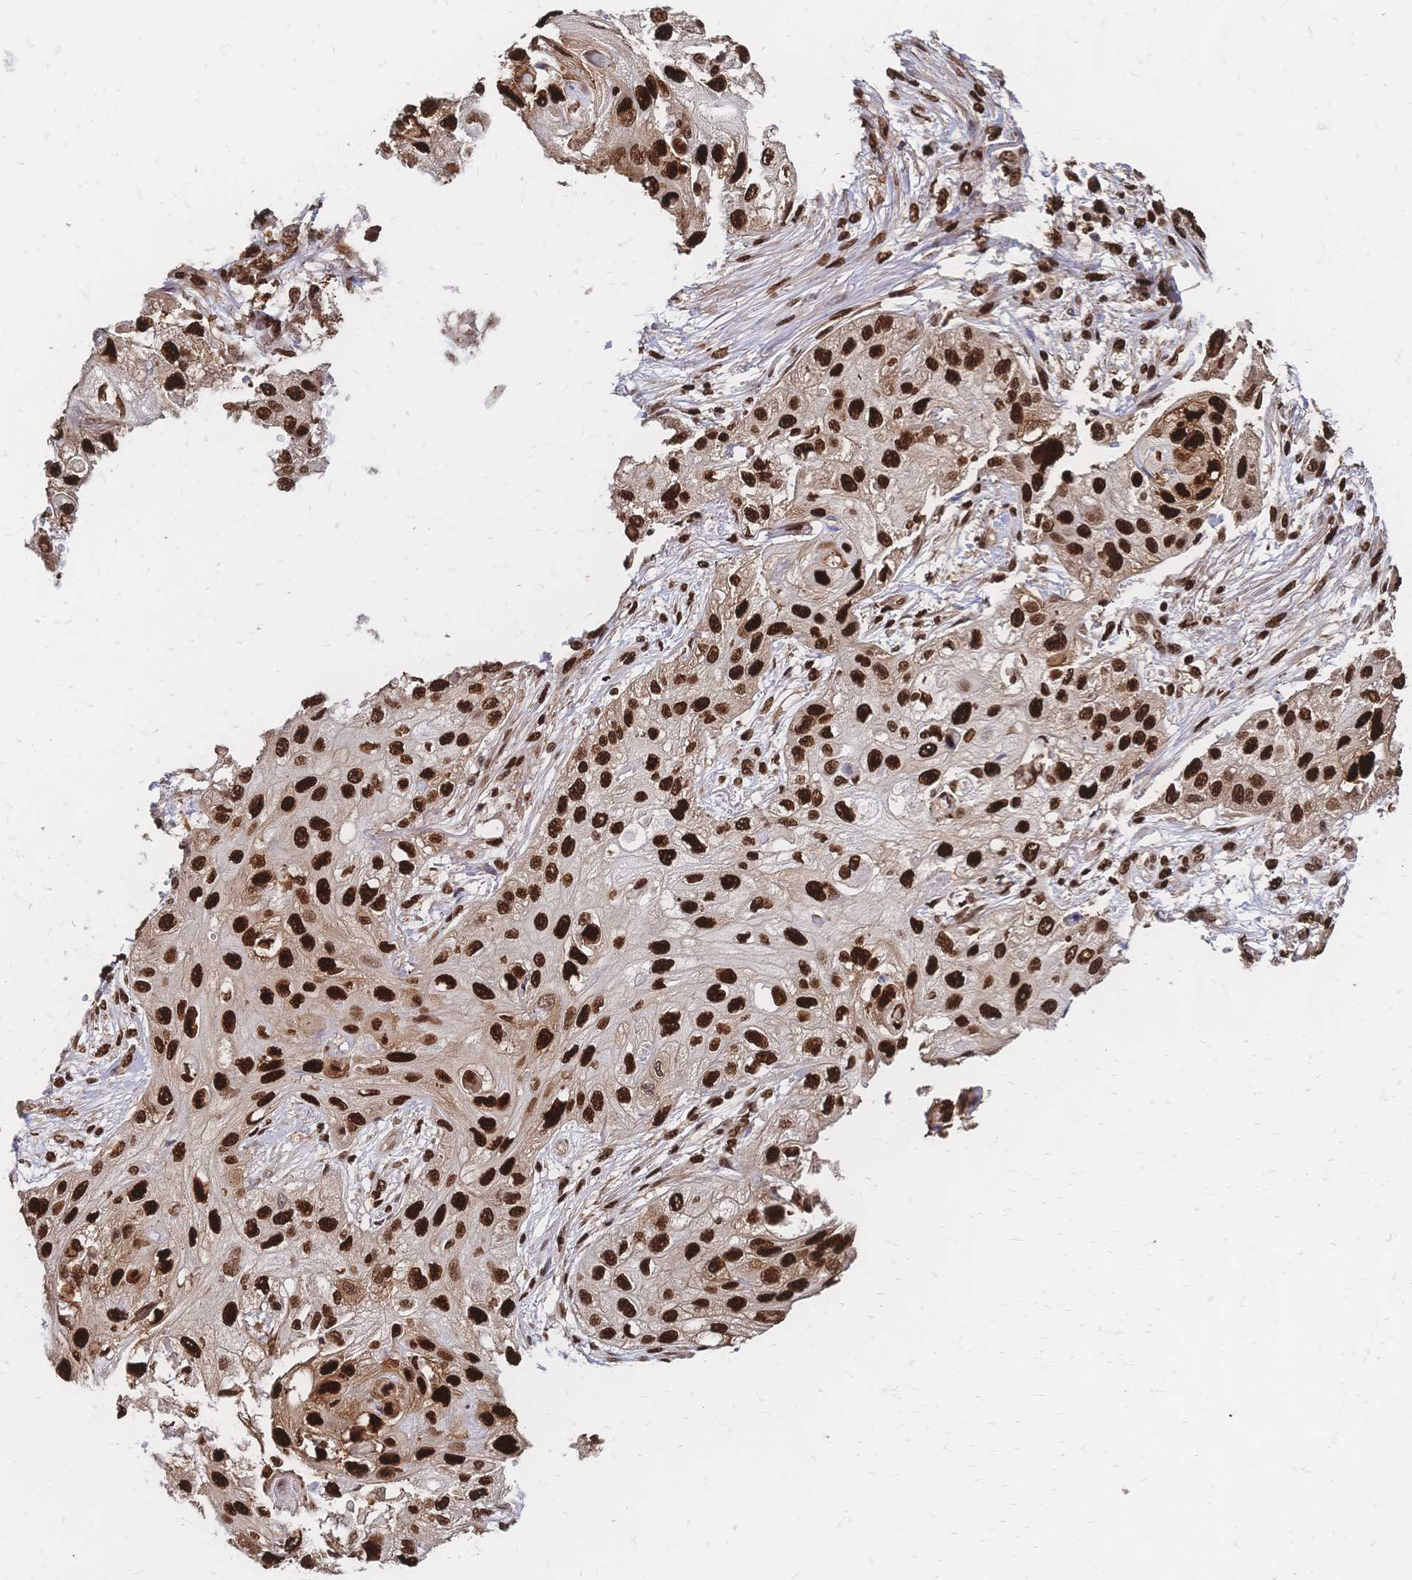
{"staining": {"intensity": "strong", "quantity": ">75%", "location": "nuclear"}, "tissue": "skin cancer", "cell_type": "Tumor cells", "image_type": "cancer", "snomed": [{"axis": "morphology", "description": "Squamous cell carcinoma, NOS"}, {"axis": "topography", "description": "Skin"}, {"axis": "topography", "description": "Vulva"}], "caption": "Approximately >75% of tumor cells in squamous cell carcinoma (skin) demonstrate strong nuclear protein staining as visualized by brown immunohistochemical staining.", "gene": "HDGF", "patient": {"sex": "female", "age": 86}}